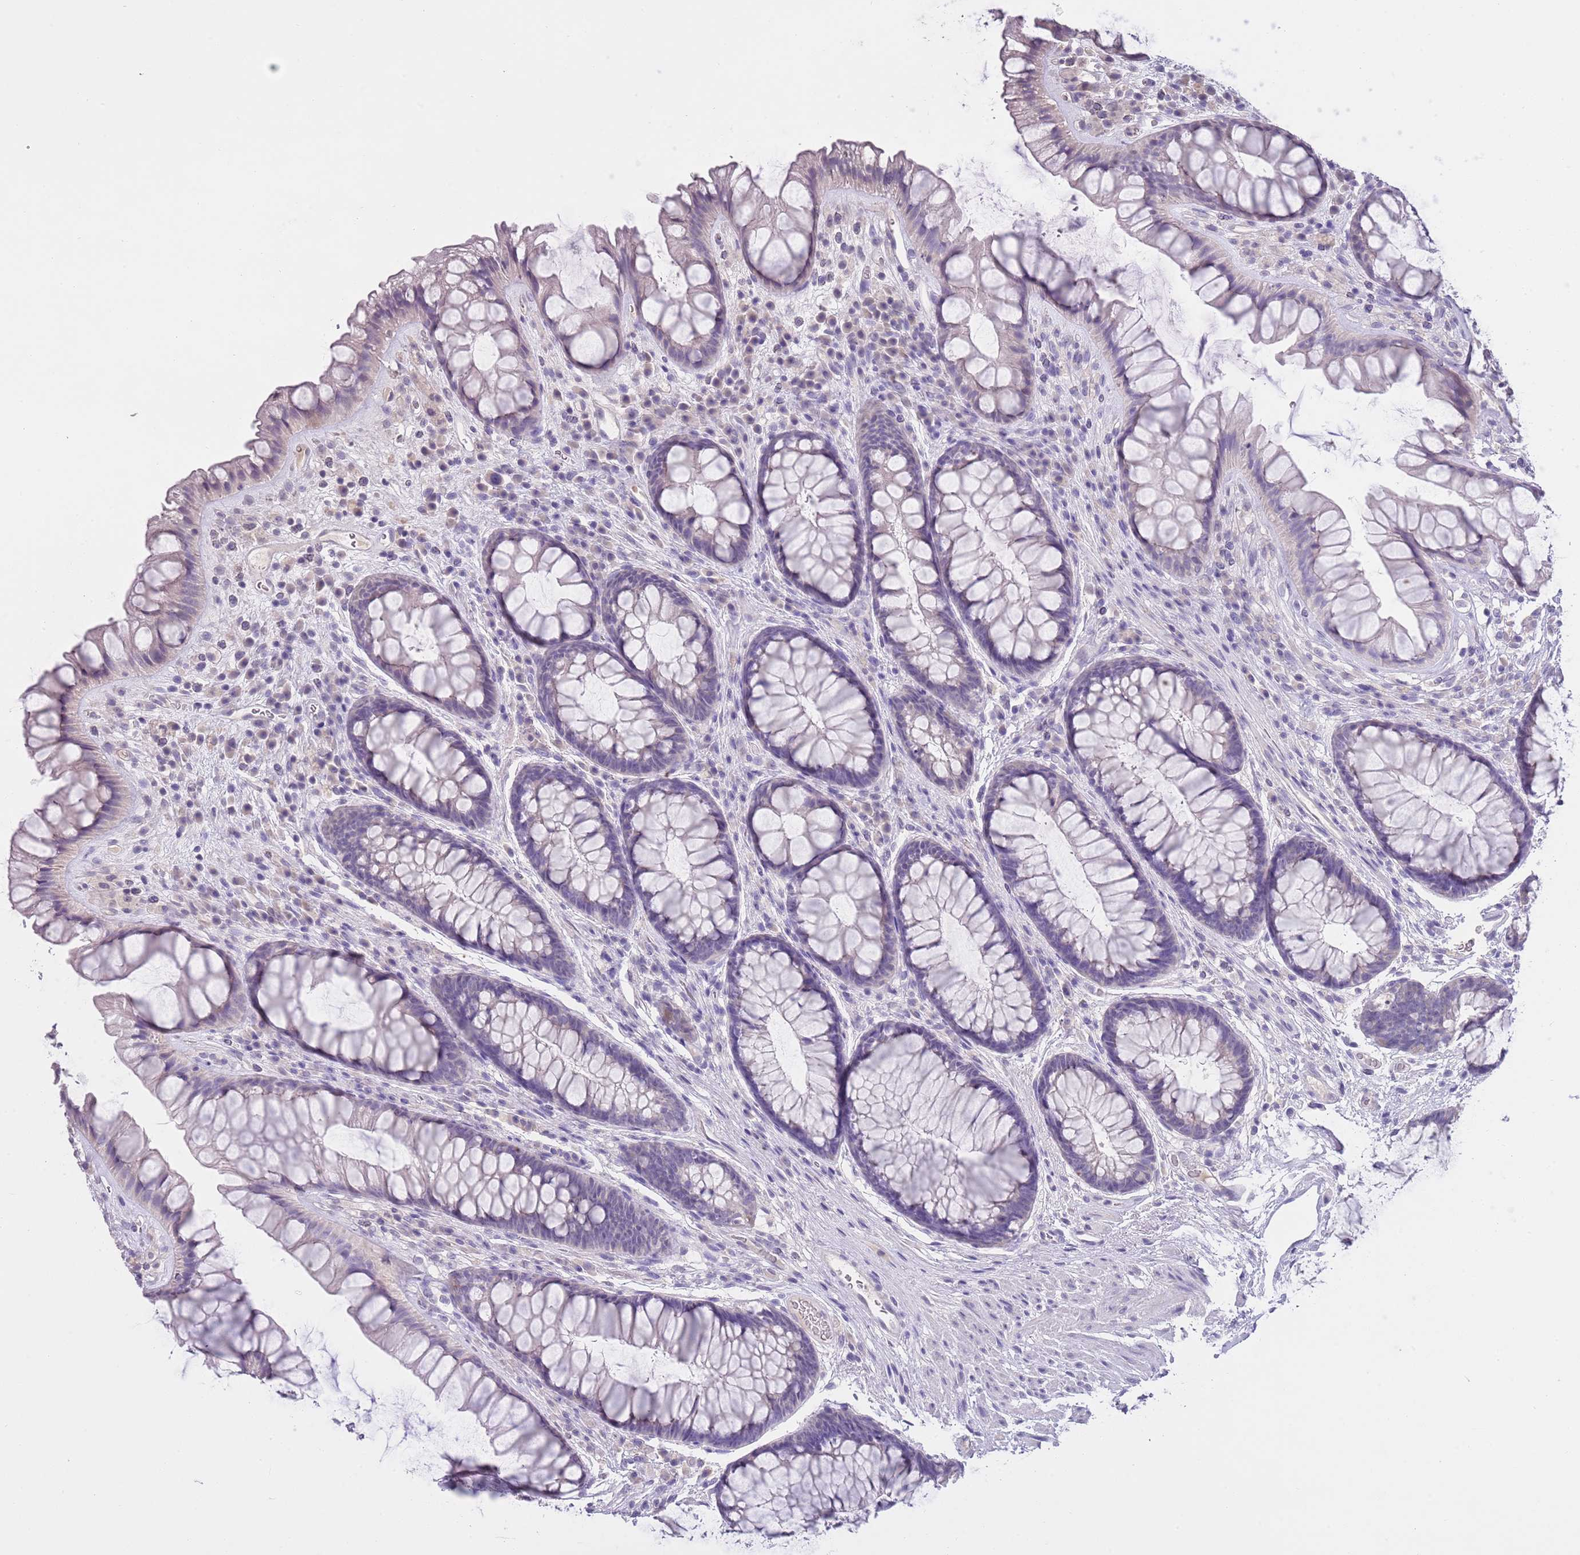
{"staining": {"intensity": "negative", "quantity": "none", "location": "none"}, "tissue": "rectum", "cell_type": "Glandular cells", "image_type": "normal", "snomed": [{"axis": "morphology", "description": "Normal tissue, NOS"}, {"axis": "topography", "description": "Rectum"}], "caption": "The photomicrograph demonstrates no staining of glandular cells in benign rectum.", "gene": "SLC35E3", "patient": {"sex": "male", "age": 74}}